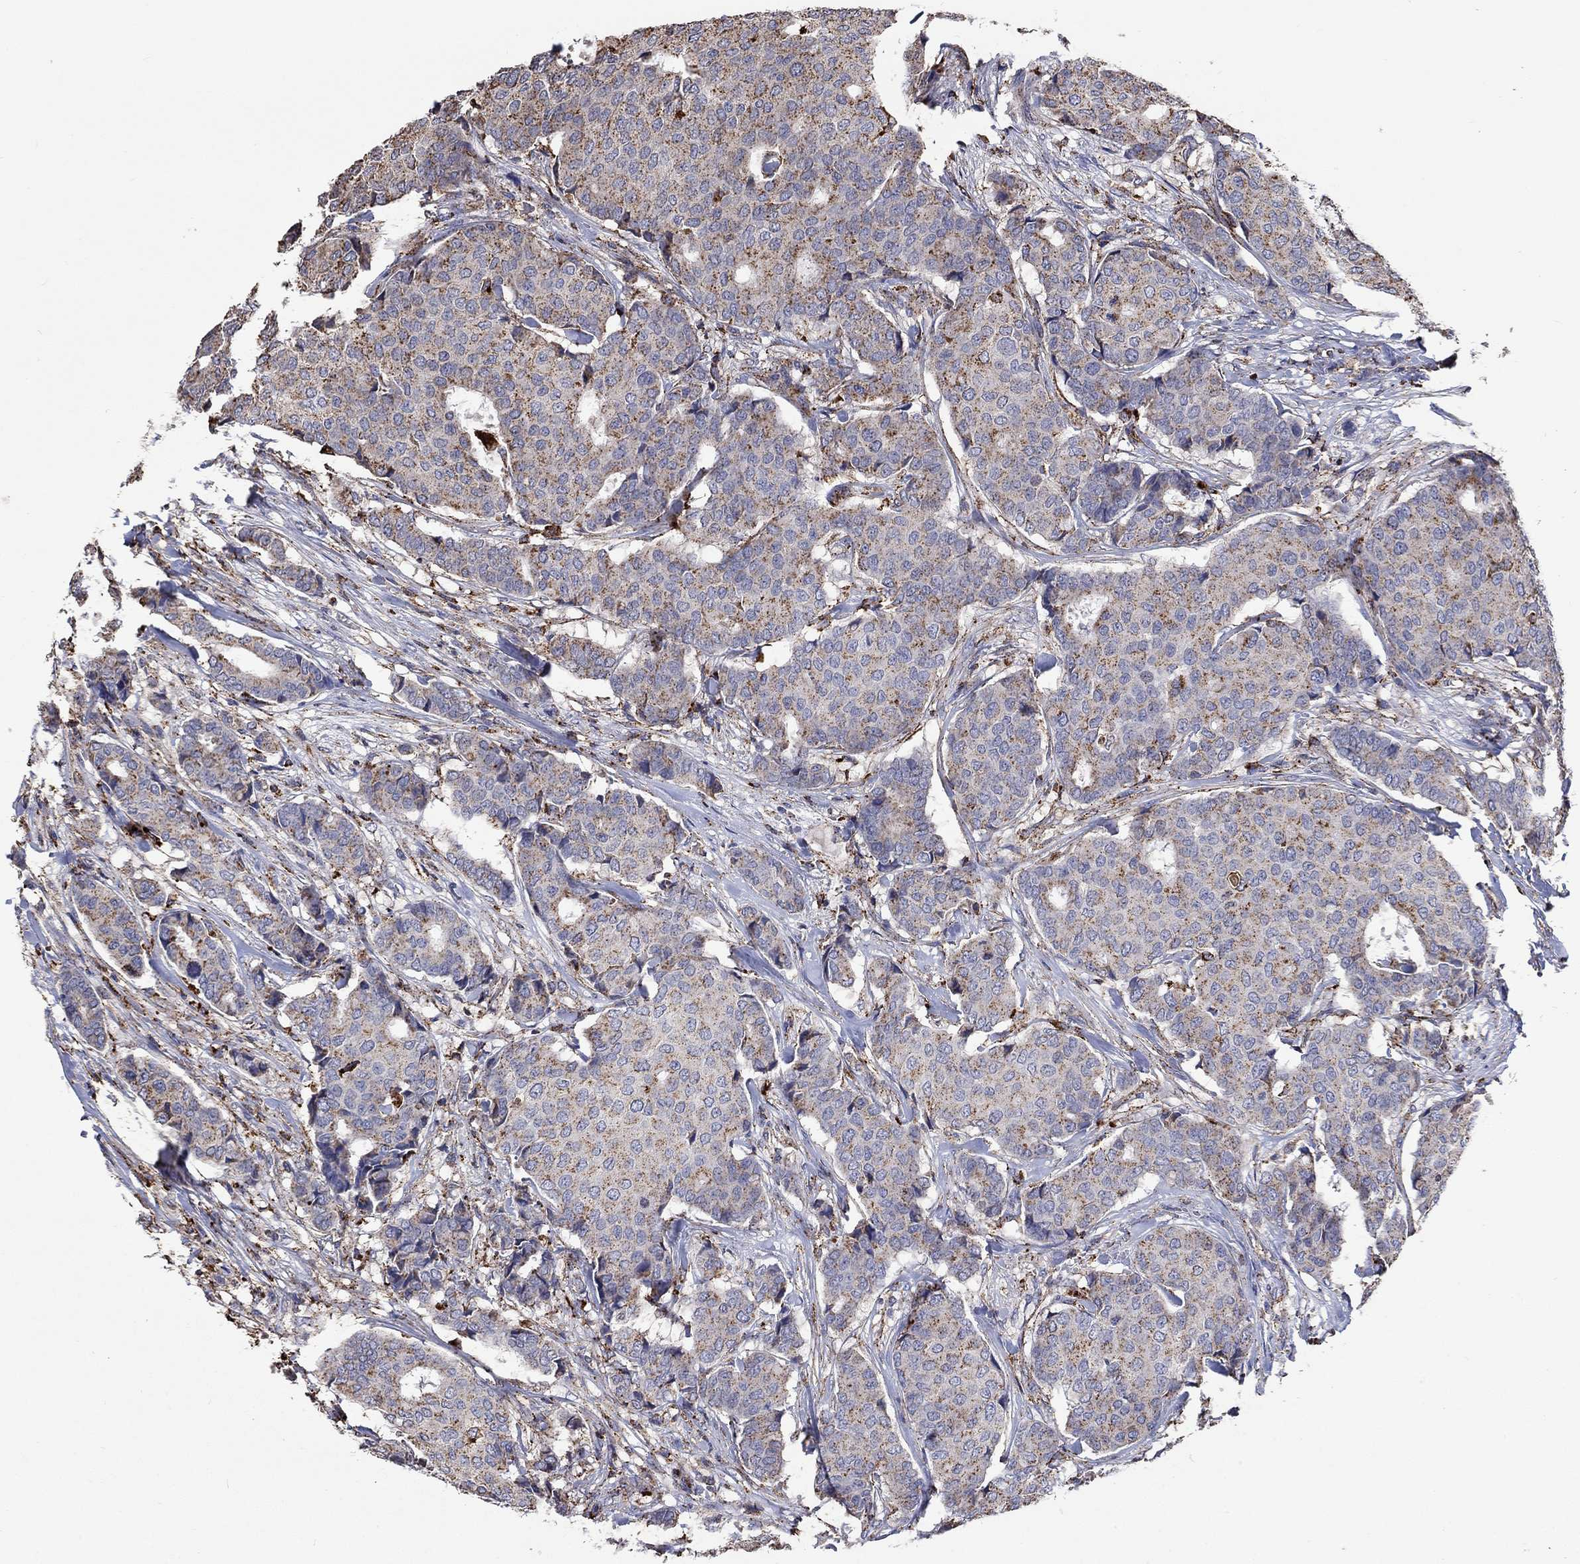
{"staining": {"intensity": "strong", "quantity": "25%-75%", "location": "cytoplasmic/membranous"}, "tissue": "breast cancer", "cell_type": "Tumor cells", "image_type": "cancer", "snomed": [{"axis": "morphology", "description": "Duct carcinoma"}, {"axis": "topography", "description": "Breast"}], "caption": "Immunohistochemical staining of human breast intraductal carcinoma shows high levels of strong cytoplasmic/membranous staining in approximately 25%-75% of tumor cells. Ihc stains the protein of interest in brown and the nuclei are stained blue.", "gene": "CTSB", "patient": {"sex": "female", "age": 75}}